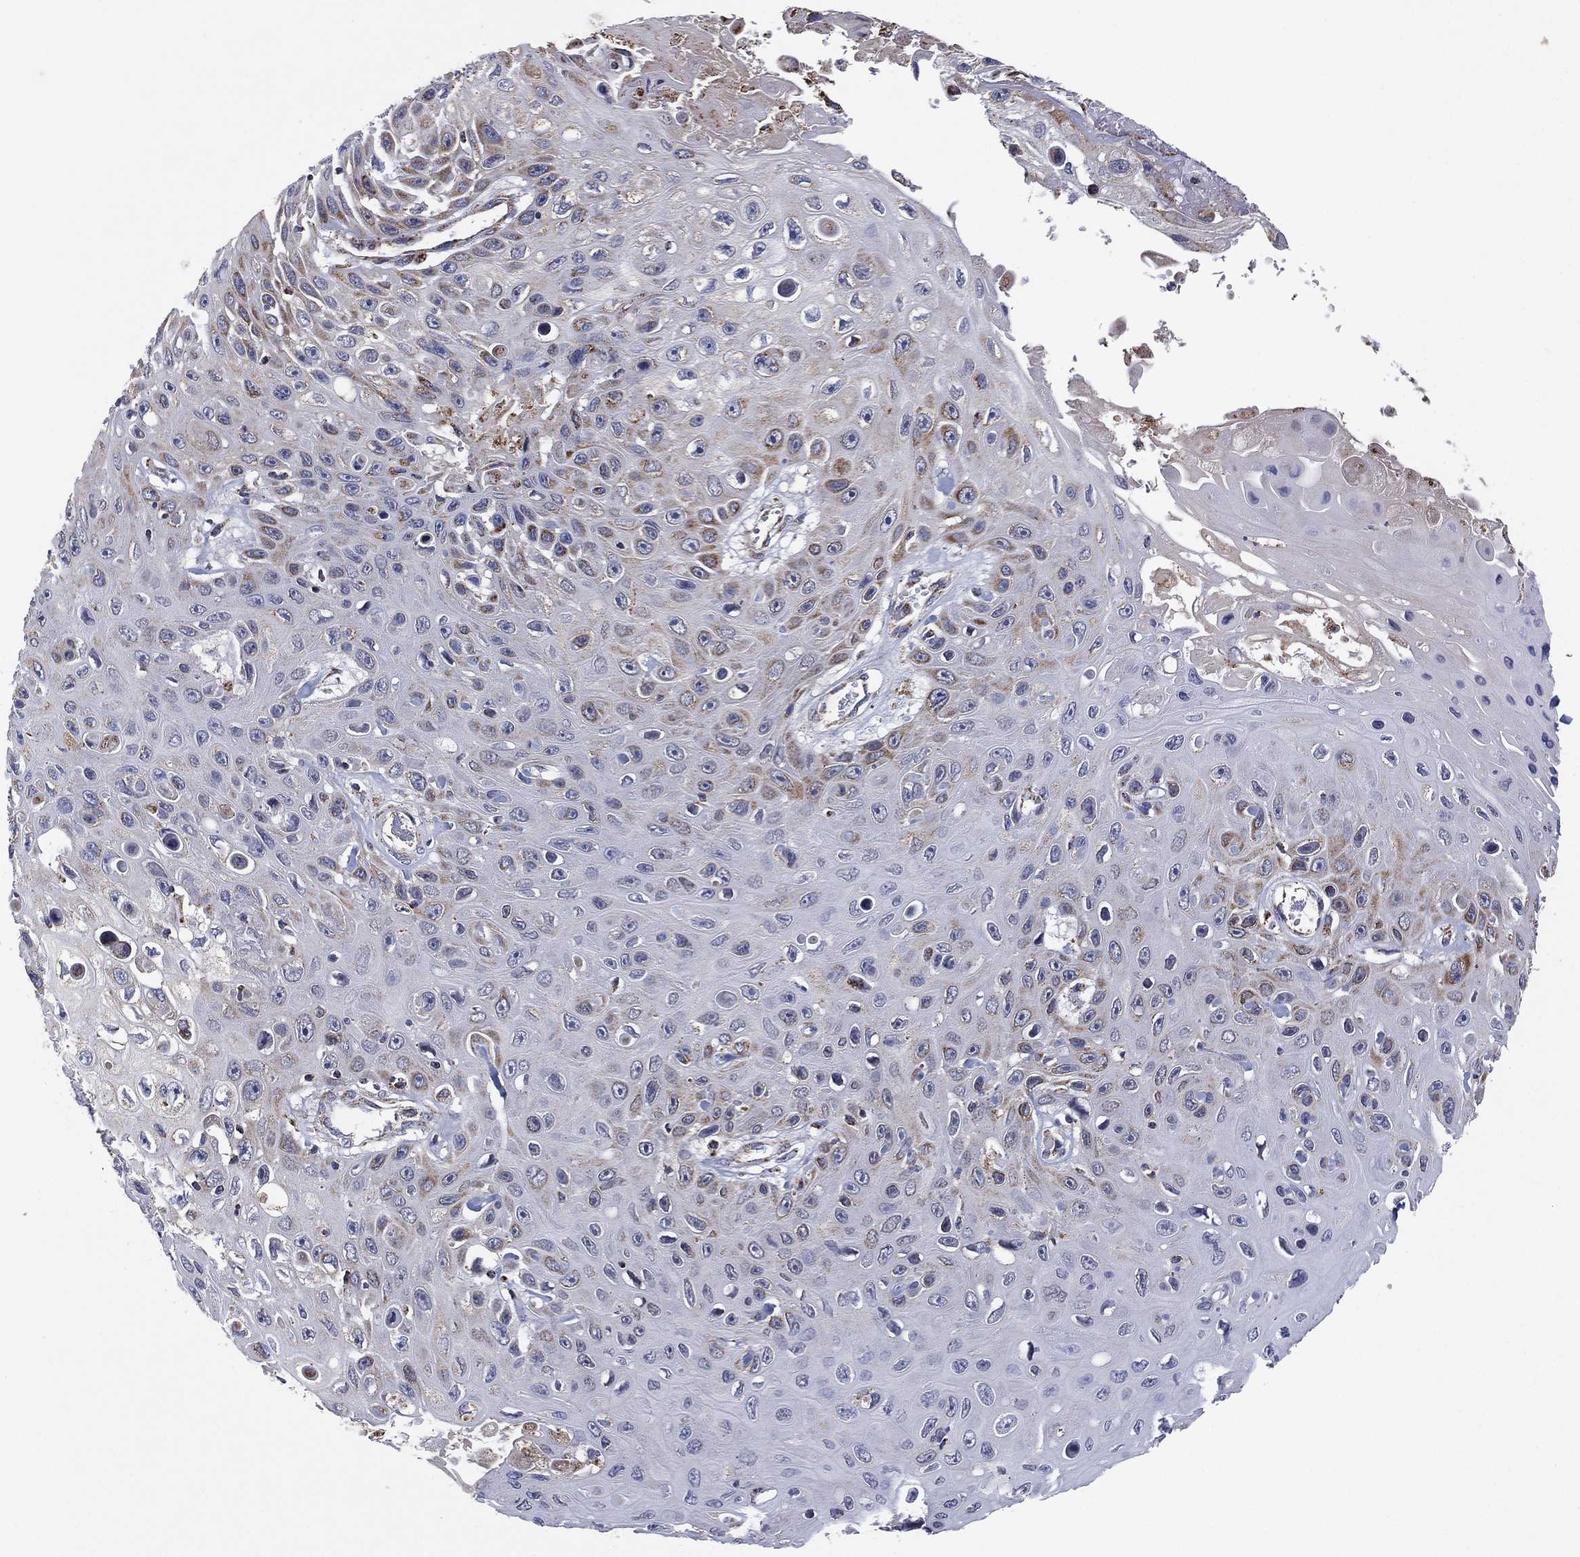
{"staining": {"intensity": "moderate", "quantity": "<25%", "location": "cytoplasmic/membranous"}, "tissue": "skin cancer", "cell_type": "Tumor cells", "image_type": "cancer", "snomed": [{"axis": "morphology", "description": "Squamous cell carcinoma, NOS"}, {"axis": "topography", "description": "Skin"}], "caption": "There is low levels of moderate cytoplasmic/membranous positivity in tumor cells of squamous cell carcinoma (skin), as demonstrated by immunohistochemical staining (brown color).", "gene": "PPP2R5A", "patient": {"sex": "male", "age": 82}}